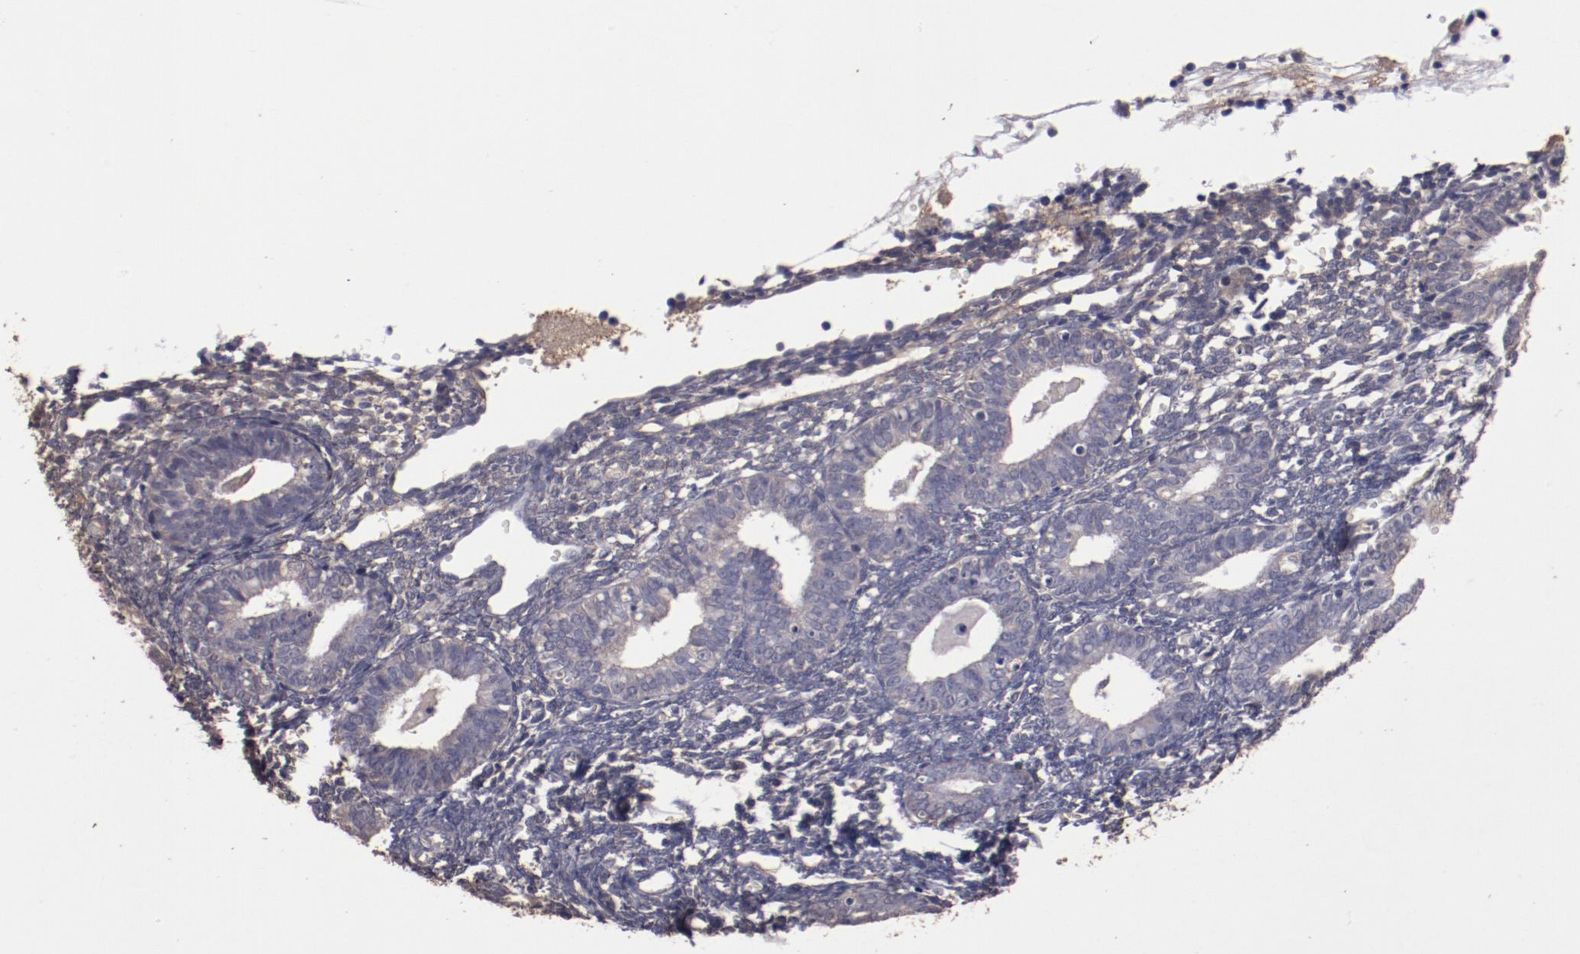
{"staining": {"intensity": "weak", "quantity": "25%-75%", "location": "cytoplasmic/membranous"}, "tissue": "endometrium", "cell_type": "Cells in endometrial stroma", "image_type": "normal", "snomed": [{"axis": "morphology", "description": "Normal tissue, NOS"}, {"axis": "topography", "description": "Endometrium"}], "caption": "Weak cytoplasmic/membranous protein positivity is seen in about 25%-75% of cells in endometrial stroma in endometrium. (DAB = brown stain, brightfield microscopy at high magnification).", "gene": "FAT1", "patient": {"sex": "female", "age": 61}}